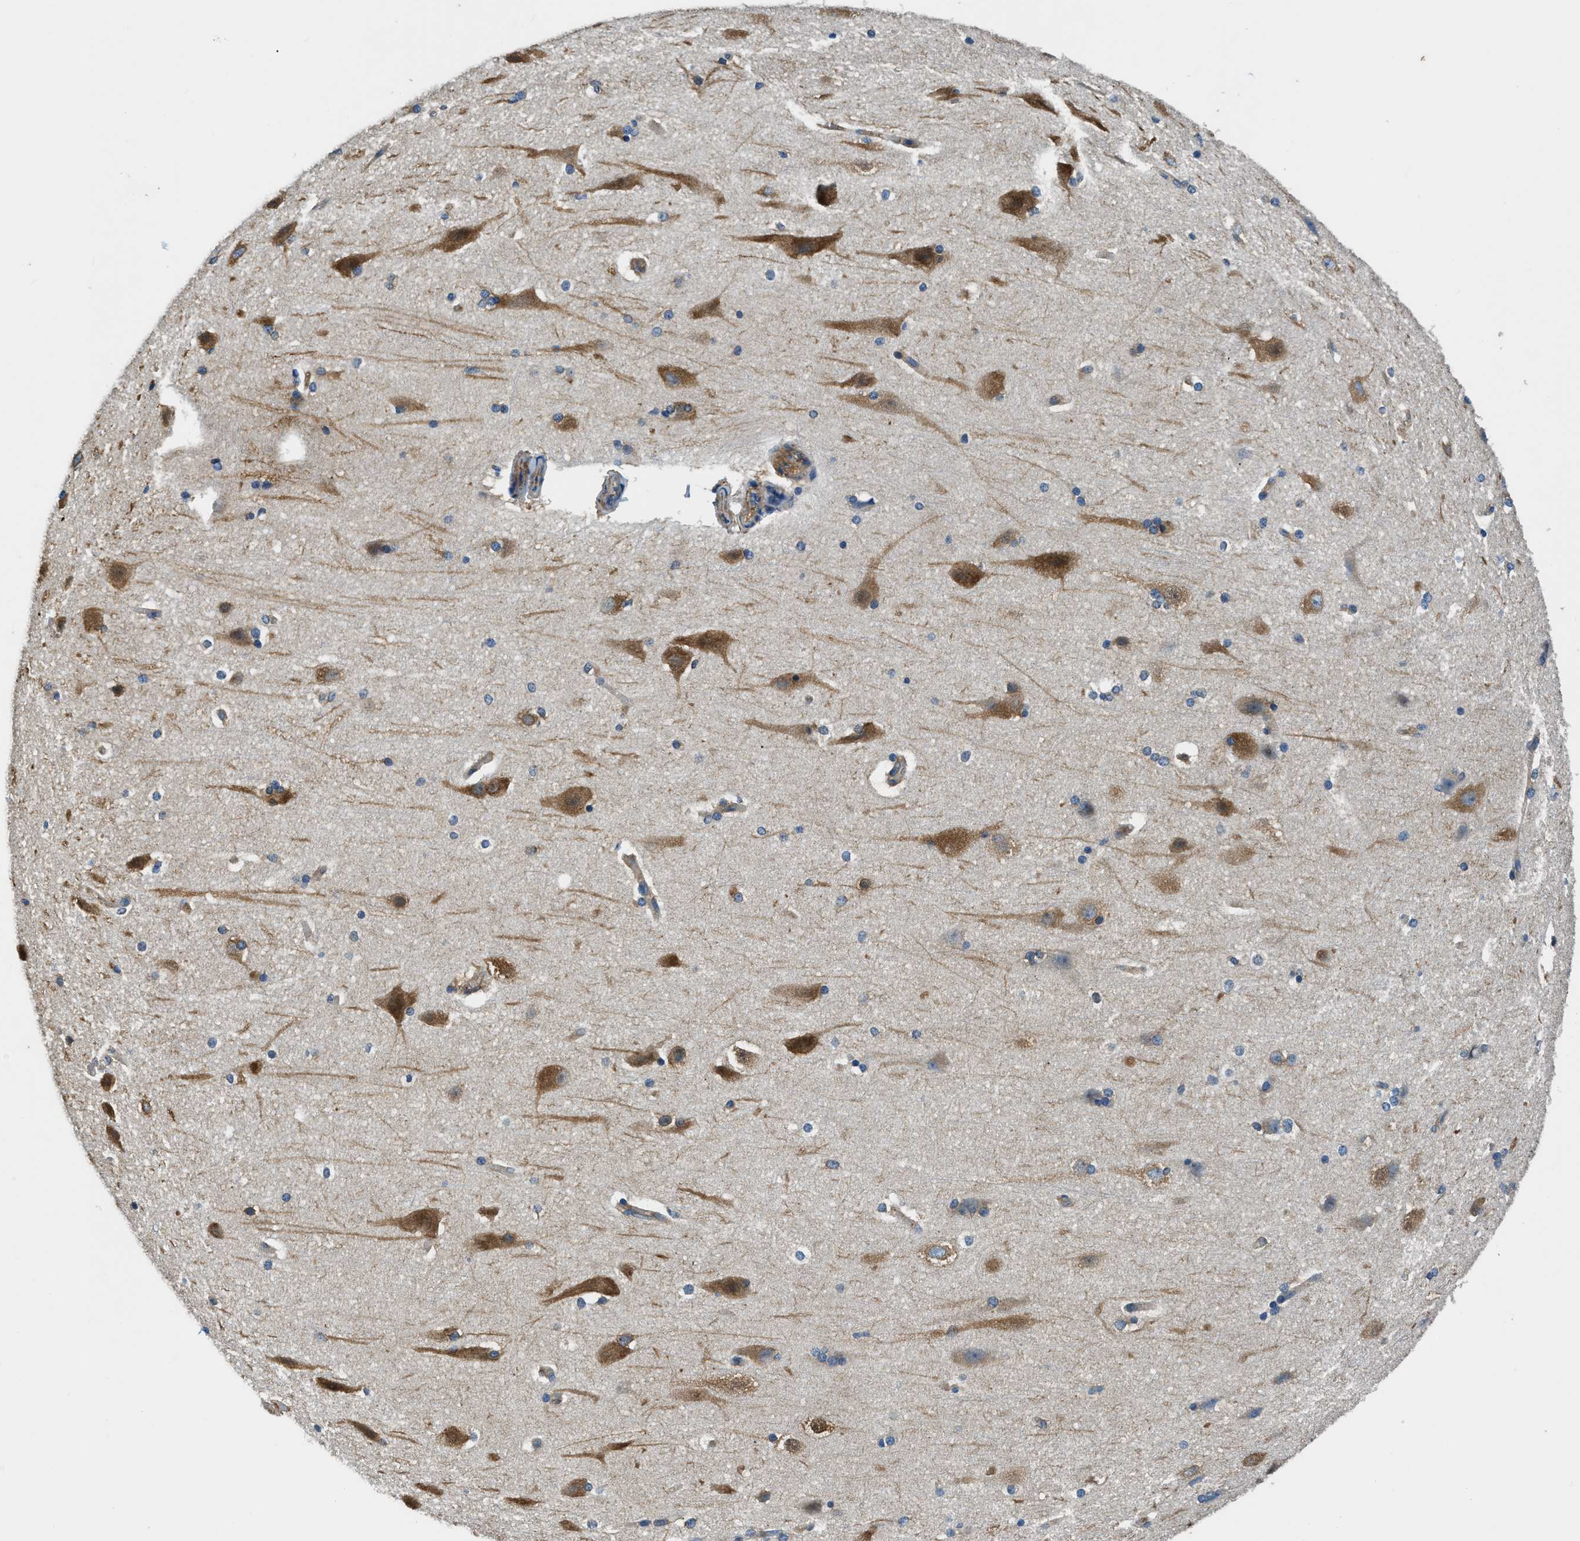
{"staining": {"intensity": "weak", "quantity": "25%-75%", "location": "cytoplasmic/membranous"}, "tissue": "cerebral cortex", "cell_type": "Endothelial cells", "image_type": "normal", "snomed": [{"axis": "morphology", "description": "Normal tissue, NOS"}, {"axis": "topography", "description": "Cerebral cortex"}, {"axis": "topography", "description": "Hippocampus"}], "caption": "Endothelial cells reveal low levels of weak cytoplasmic/membranous staining in approximately 25%-75% of cells in unremarkable cerebral cortex.", "gene": "EEA1", "patient": {"sex": "female", "age": 19}}